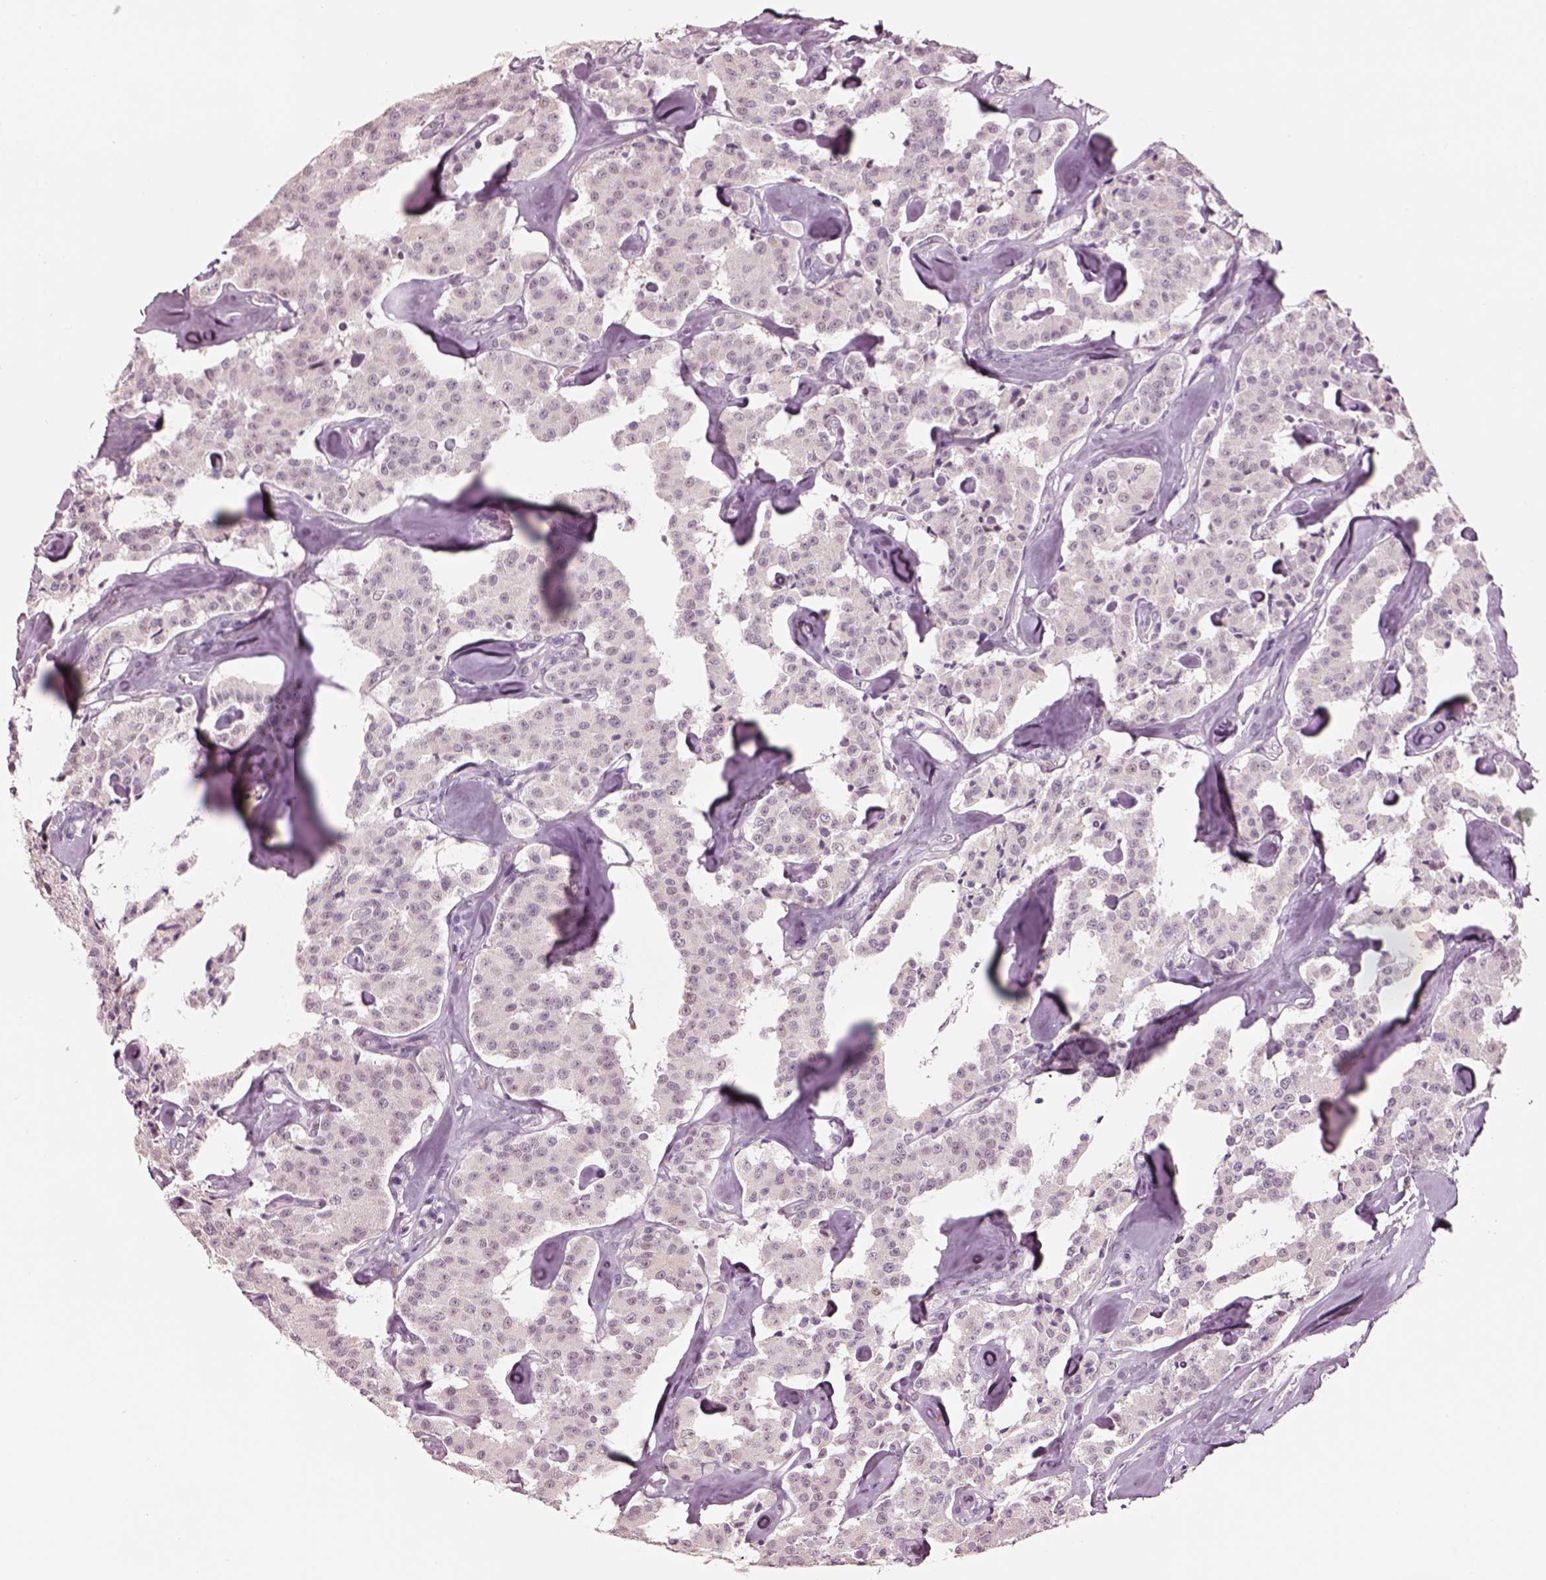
{"staining": {"intensity": "negative", "quantity": "none", "location": "none"}, "tissue": "carcinoid", "cell_type": "Tumor cells", "image_type": "cancer", "snomed": [{"axis": "morphology", "description": "Carcinoid, malignant, NOS"}, {"axis": "topography", "description": "Pancreas"}], "caption": "Human carcinoid stained for a protein using IHC reveals no expression in tumor cells.", "gene": "ELSPBP1", "patient": {"sex": "male", "age": 41}}